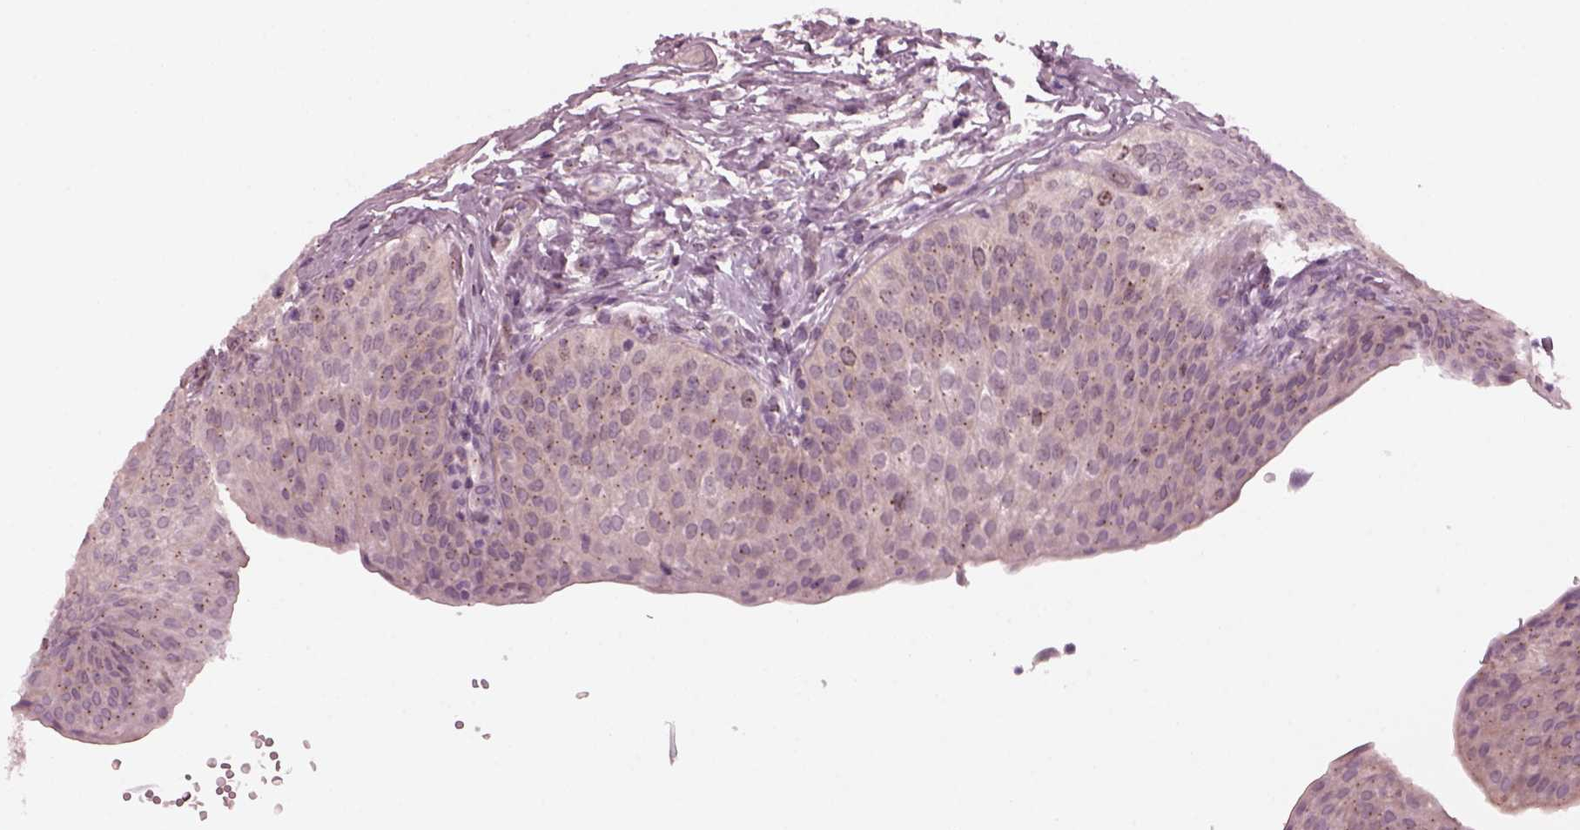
{"staining": {"intensity": "weak", "quantity": "<25%", "location": "cytoplasmic/membranous"}, "tissue": "urinary bladder", "cell_type": "Urothelial cells", "image_type": "normal", "snomed": [{"axis": "morphology", "description": "Normal tissue, NOS"}, {"axis": "topography", "description": "Urinary bladder"}], "caption": "IHC photomicrograph of normal human urinary bladder stained for a protein (brown), which shows no staining in urothelial cells.", "gene": "SAXO1", "patient": {"sex": "male", "age": 66}}